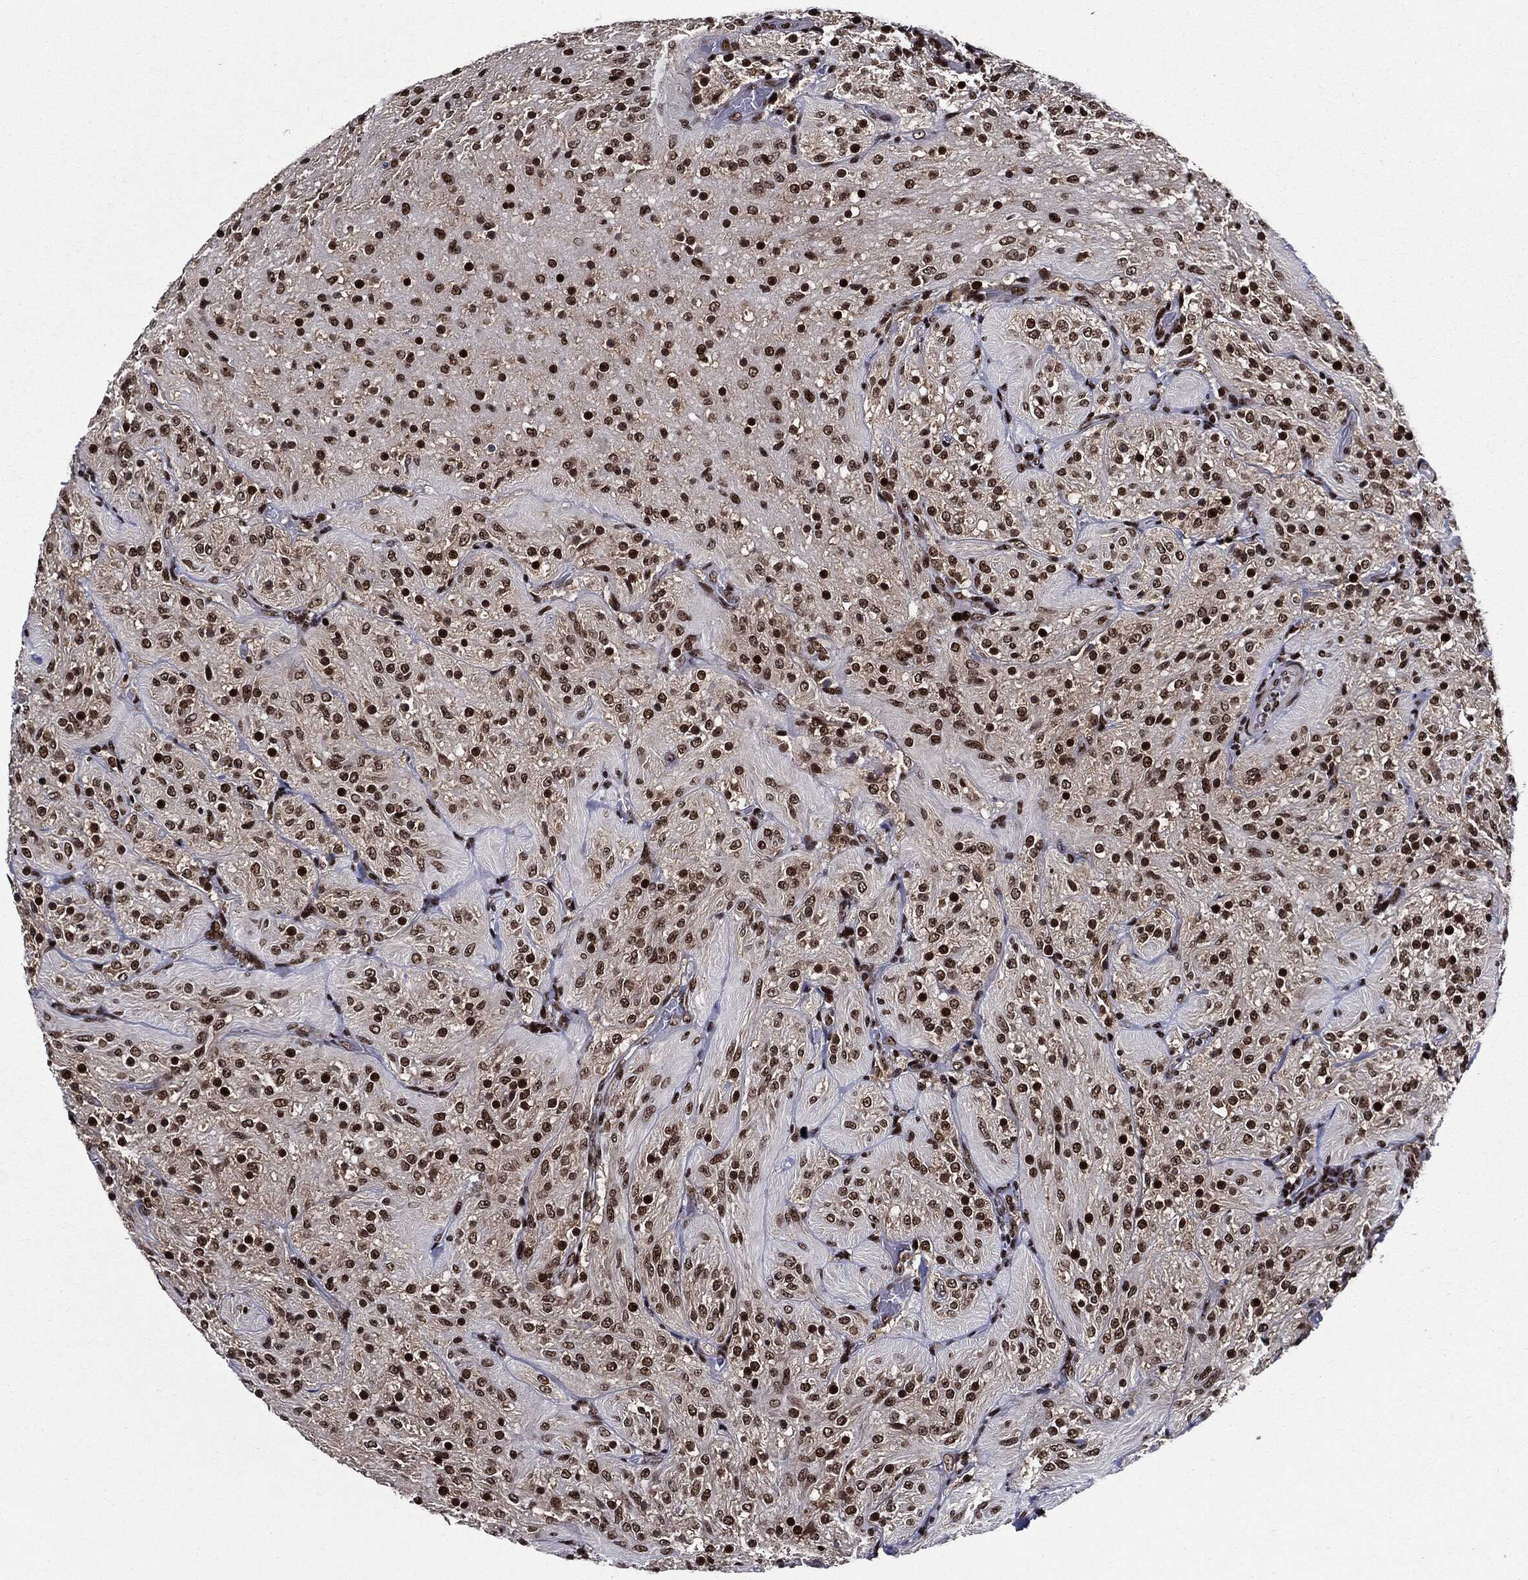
{"staining": {"intensity": "strong", "quantity": ">75%", "location": "nuclear"}, "tissue": "glioma", "cell_type": "Tumor cells", "image_type": "cancer", "snomed": [{"axis": "morphology", "description": "Glioma, malignant, Low grade"}, {"axis": "topography", "description": "Brain"}], "caption": "Immunohistochemical staining of human glioma displays high levels of strong nuclear protein staining in about >75% of tumor cells.", "gene": "ZFP91", "patient": {"sex": "male", "age": 3}}